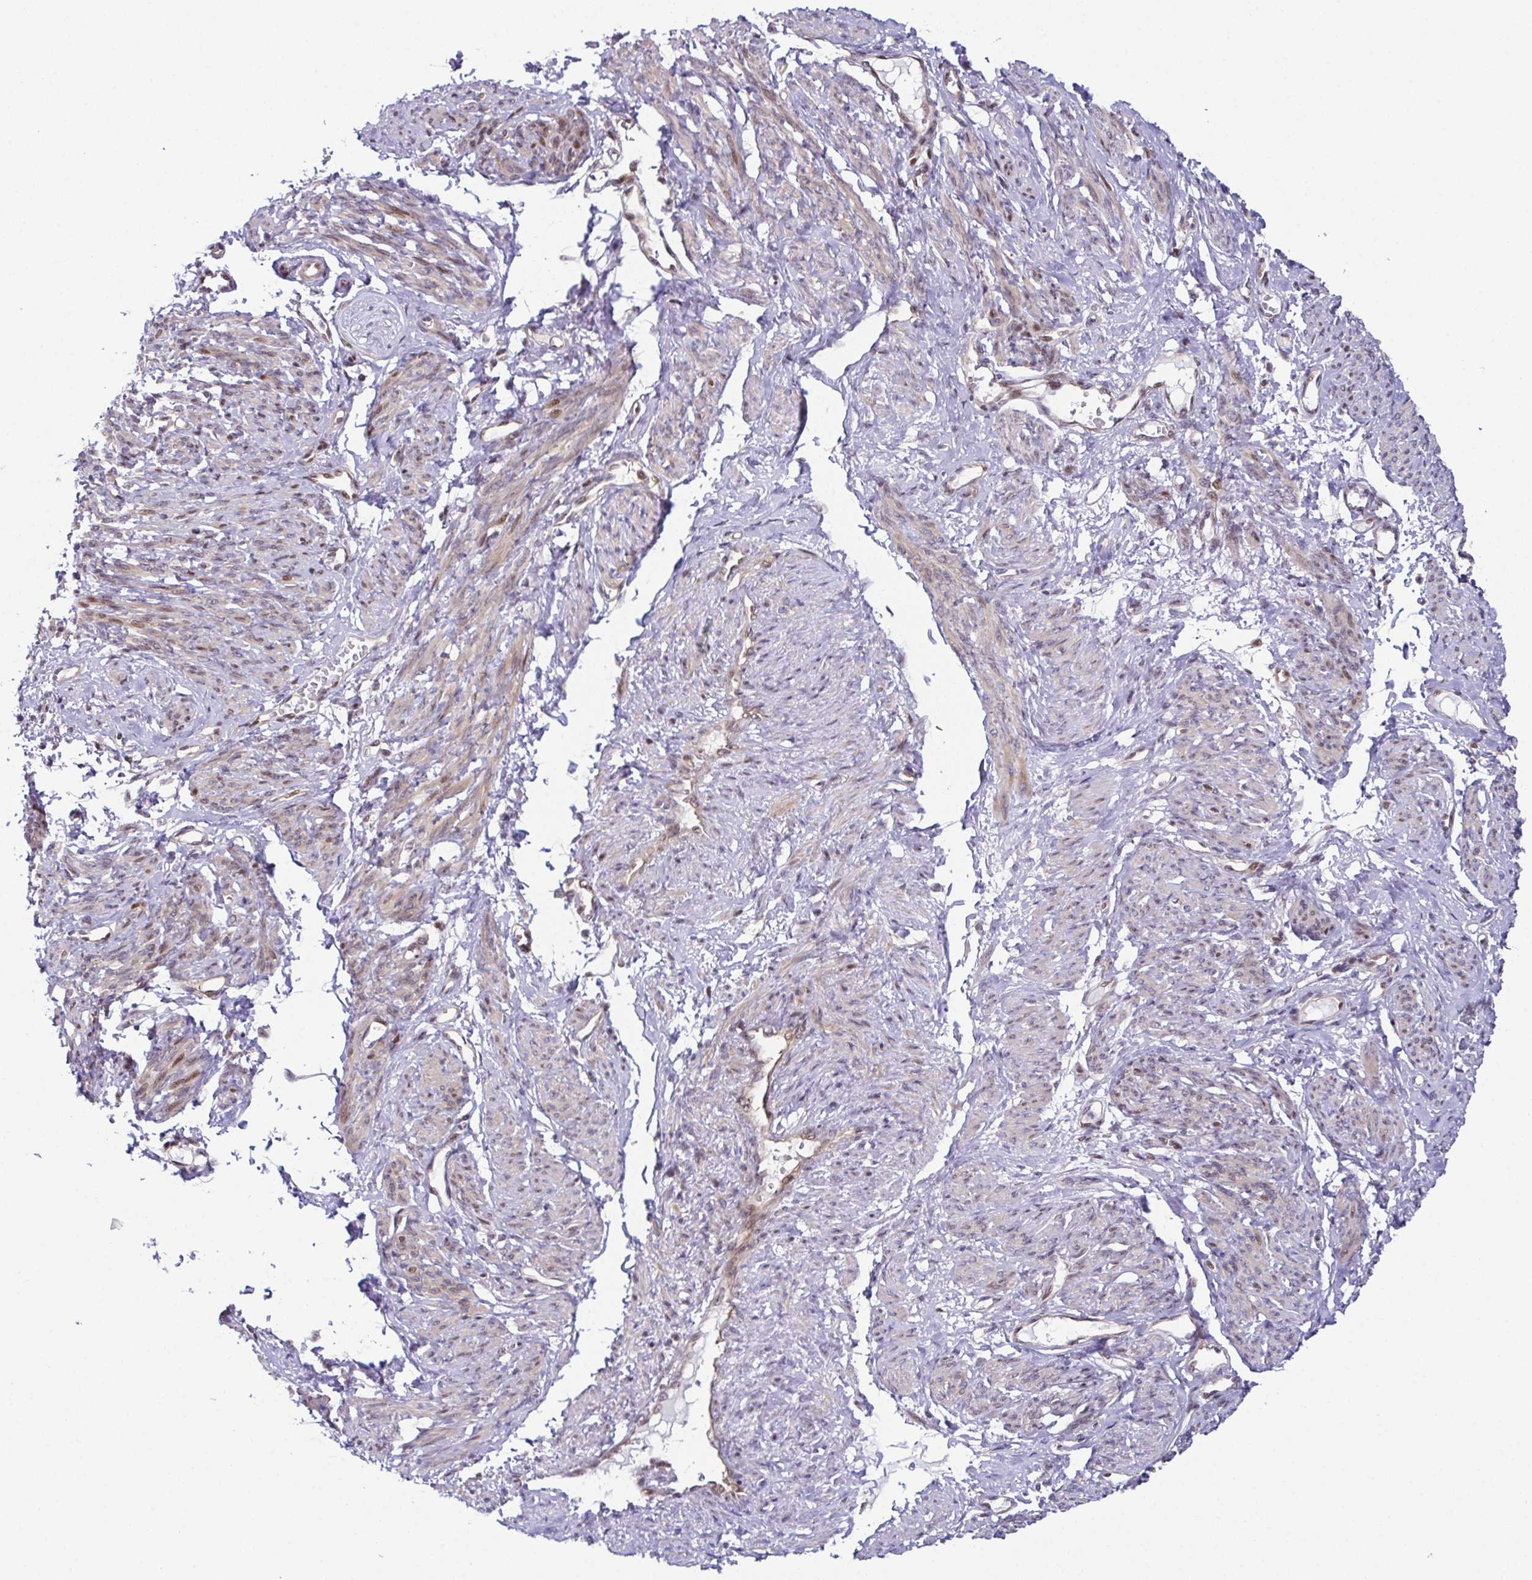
{"staining": {"intensity": "weak", "quantity": "25%-75%", "location": "cytoplasmic/membranous,nuclear"}, "tissue": "smooth muscle", "cell_type": "Smooth muscle cells", "image_type": "normal", "snomed": [{"axis": "morphology", "description": "Normal tissue, NOS"}, {"axis": "topography", "description": "Smooth muscle"}], "caption": "An image showing weak cytoplasmic/membranous,nuclear expression in approximately 25%-75% of smooth muscle cells in normal smooth muscle, as visualized by brown immunohistochemical staining.", "gene": "DNAJB1", "patient": {"sex": "female", "age": 65}}